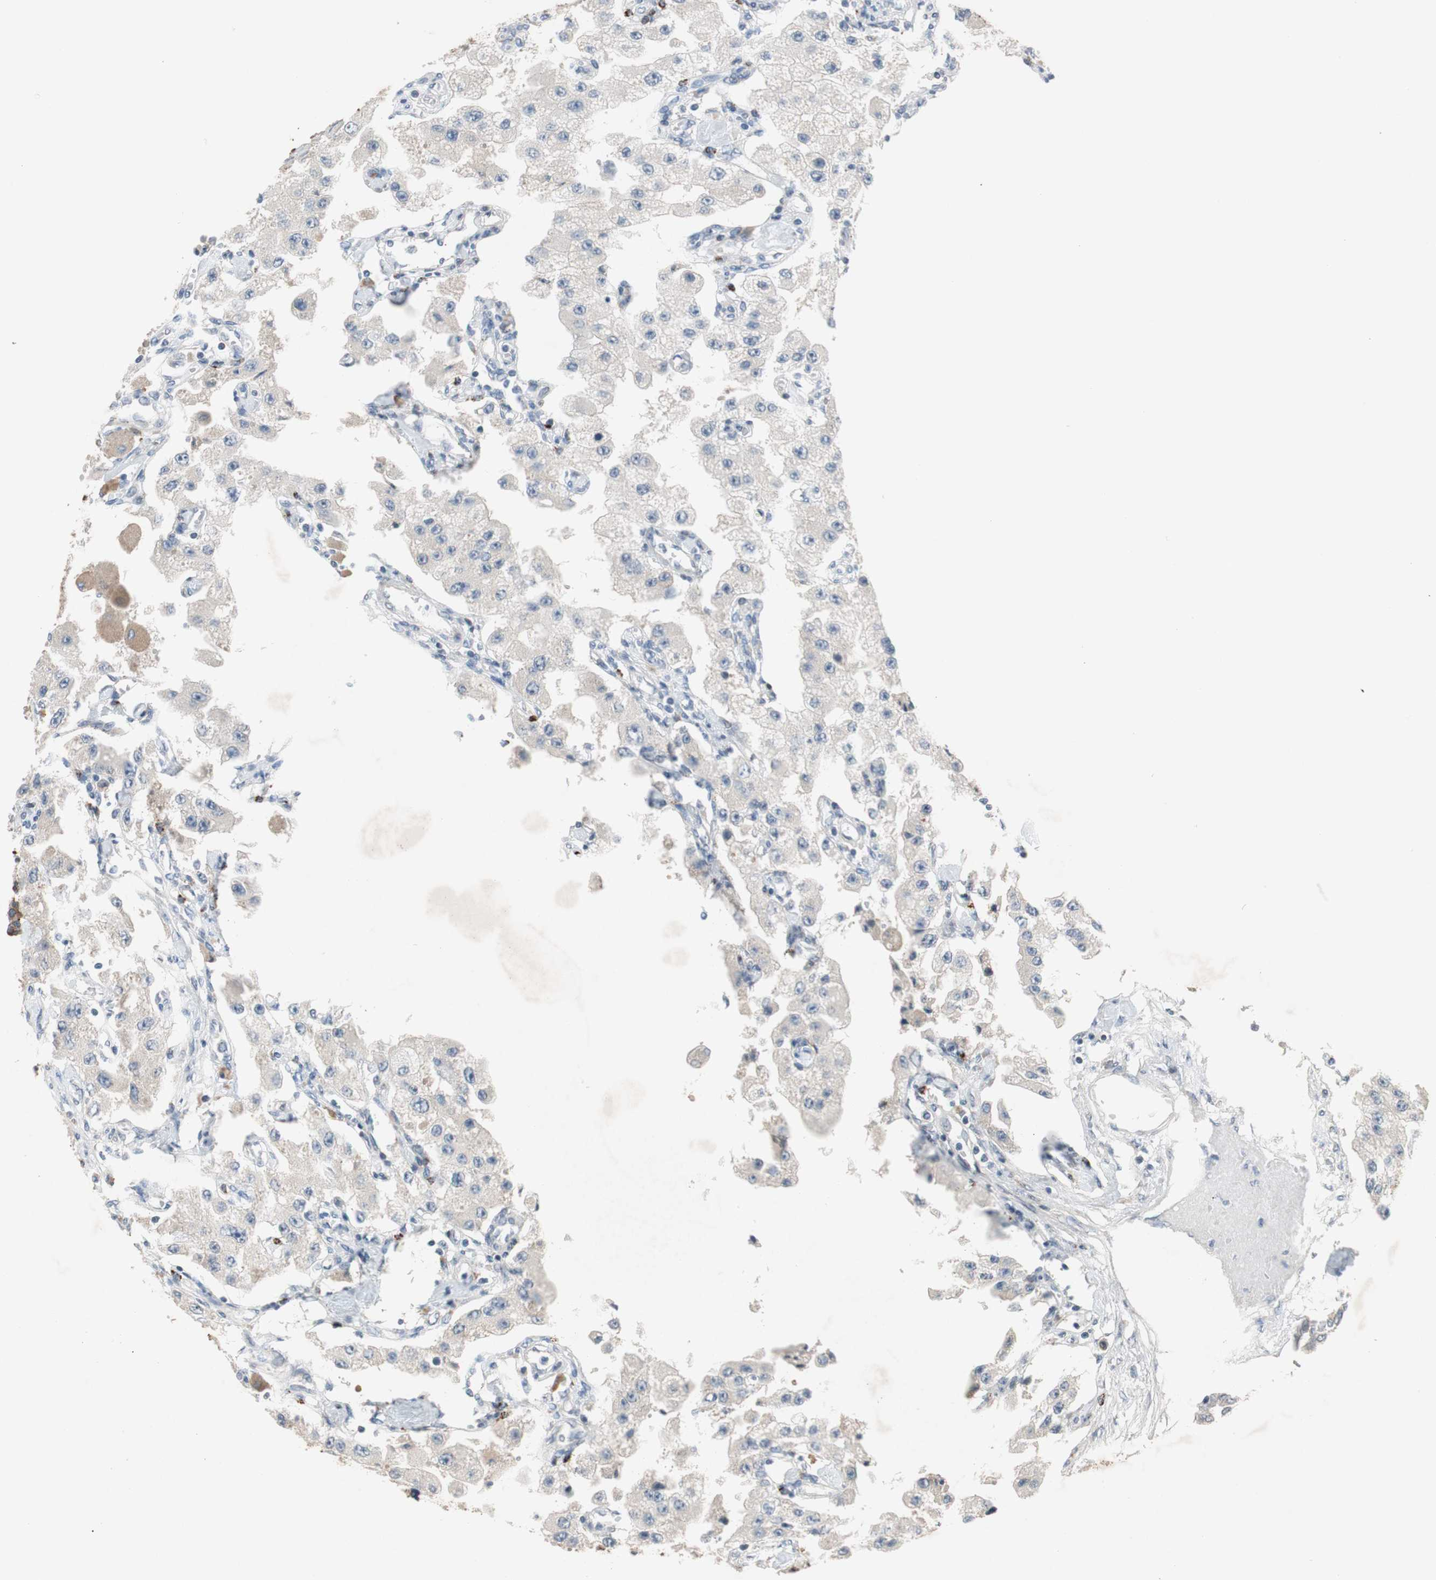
{"staining": {"intensity": "weak", "quantity": "25%-75%", "location": "cytoplasmic/membranous"}, "tissue": "carcinoid", "cell_type": "Tumor cells", "image_type": "cancer", "snomed": [{"axis": "morphology", "description": "Carcinoid, malignant, NOS"}, {"axis": "topography", "description": "Pancreas"}], "caption": "Tumor cells demonstrate low levels of weak cytoplasmic/membranous staining in approximately 25%-75% of cells in carcinoid.", "gene": "COL12A1", "patient": {"sex": "male", "age": 41}}